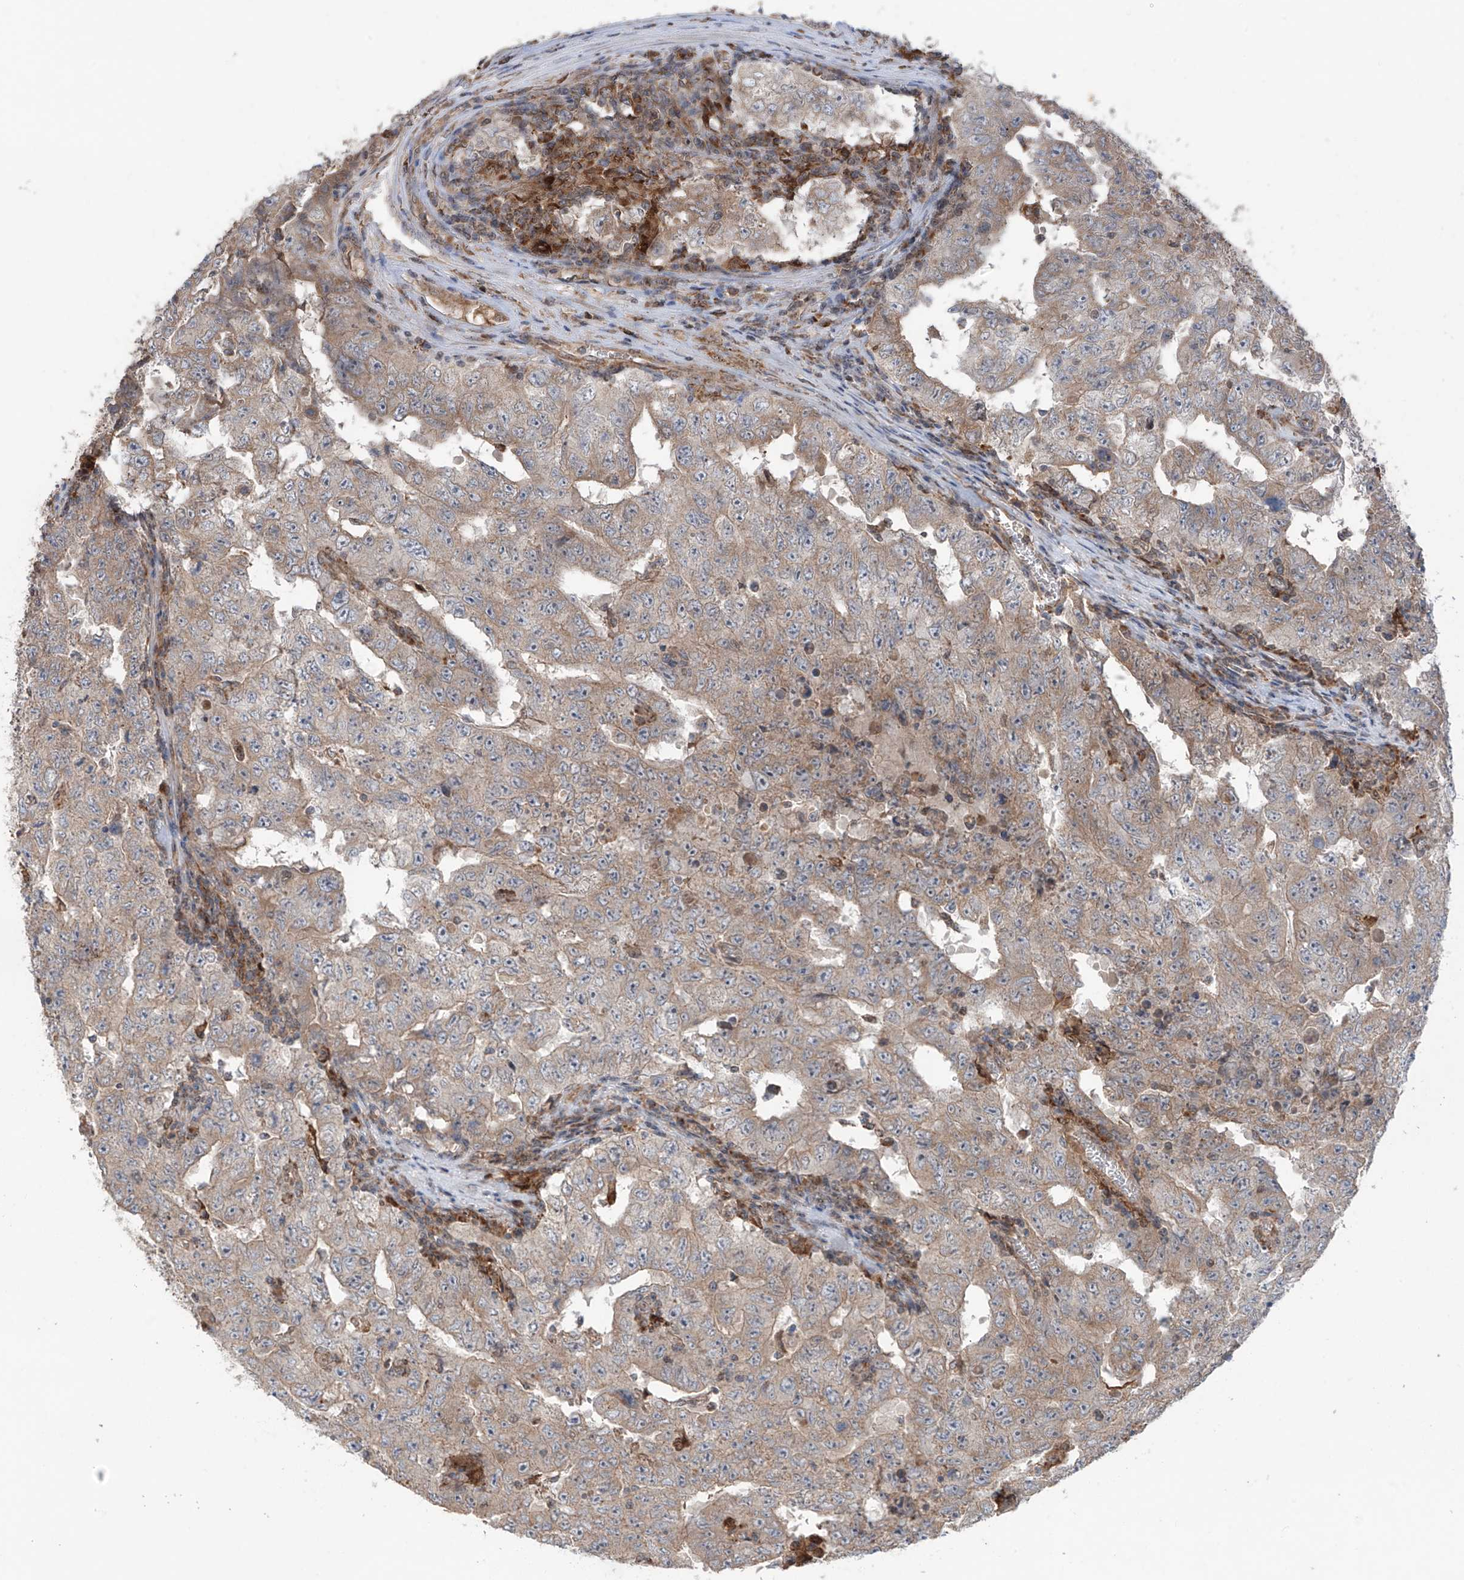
{"staining": {"intensity": "weak", "quantity": "25%-75%", "location": "cytoplasmic/membranous"}, "tissue": "testis cancer", "cell_type": "Tumor cells", "image_type": "cancer", "snomed": [{"axis": "morphology", "description": "Carcinoma, Embryonal, NOS"}, {"axis": "topography", "description": "Testis"}], "caption": "A low amount of weak cytoplasmic/membranous expression is seen in approximately 25%-75% of tumor cells in testis cancer (embryonal carcinoma) tissue. (Stains: DAB (3,3'-diaminobenzidine) in brown, nuclei in blue, Microscopy: brightfield microscopy at high magnification).", "gene": "SAMD3", "patient": {"sex": "male", "age": 26}}